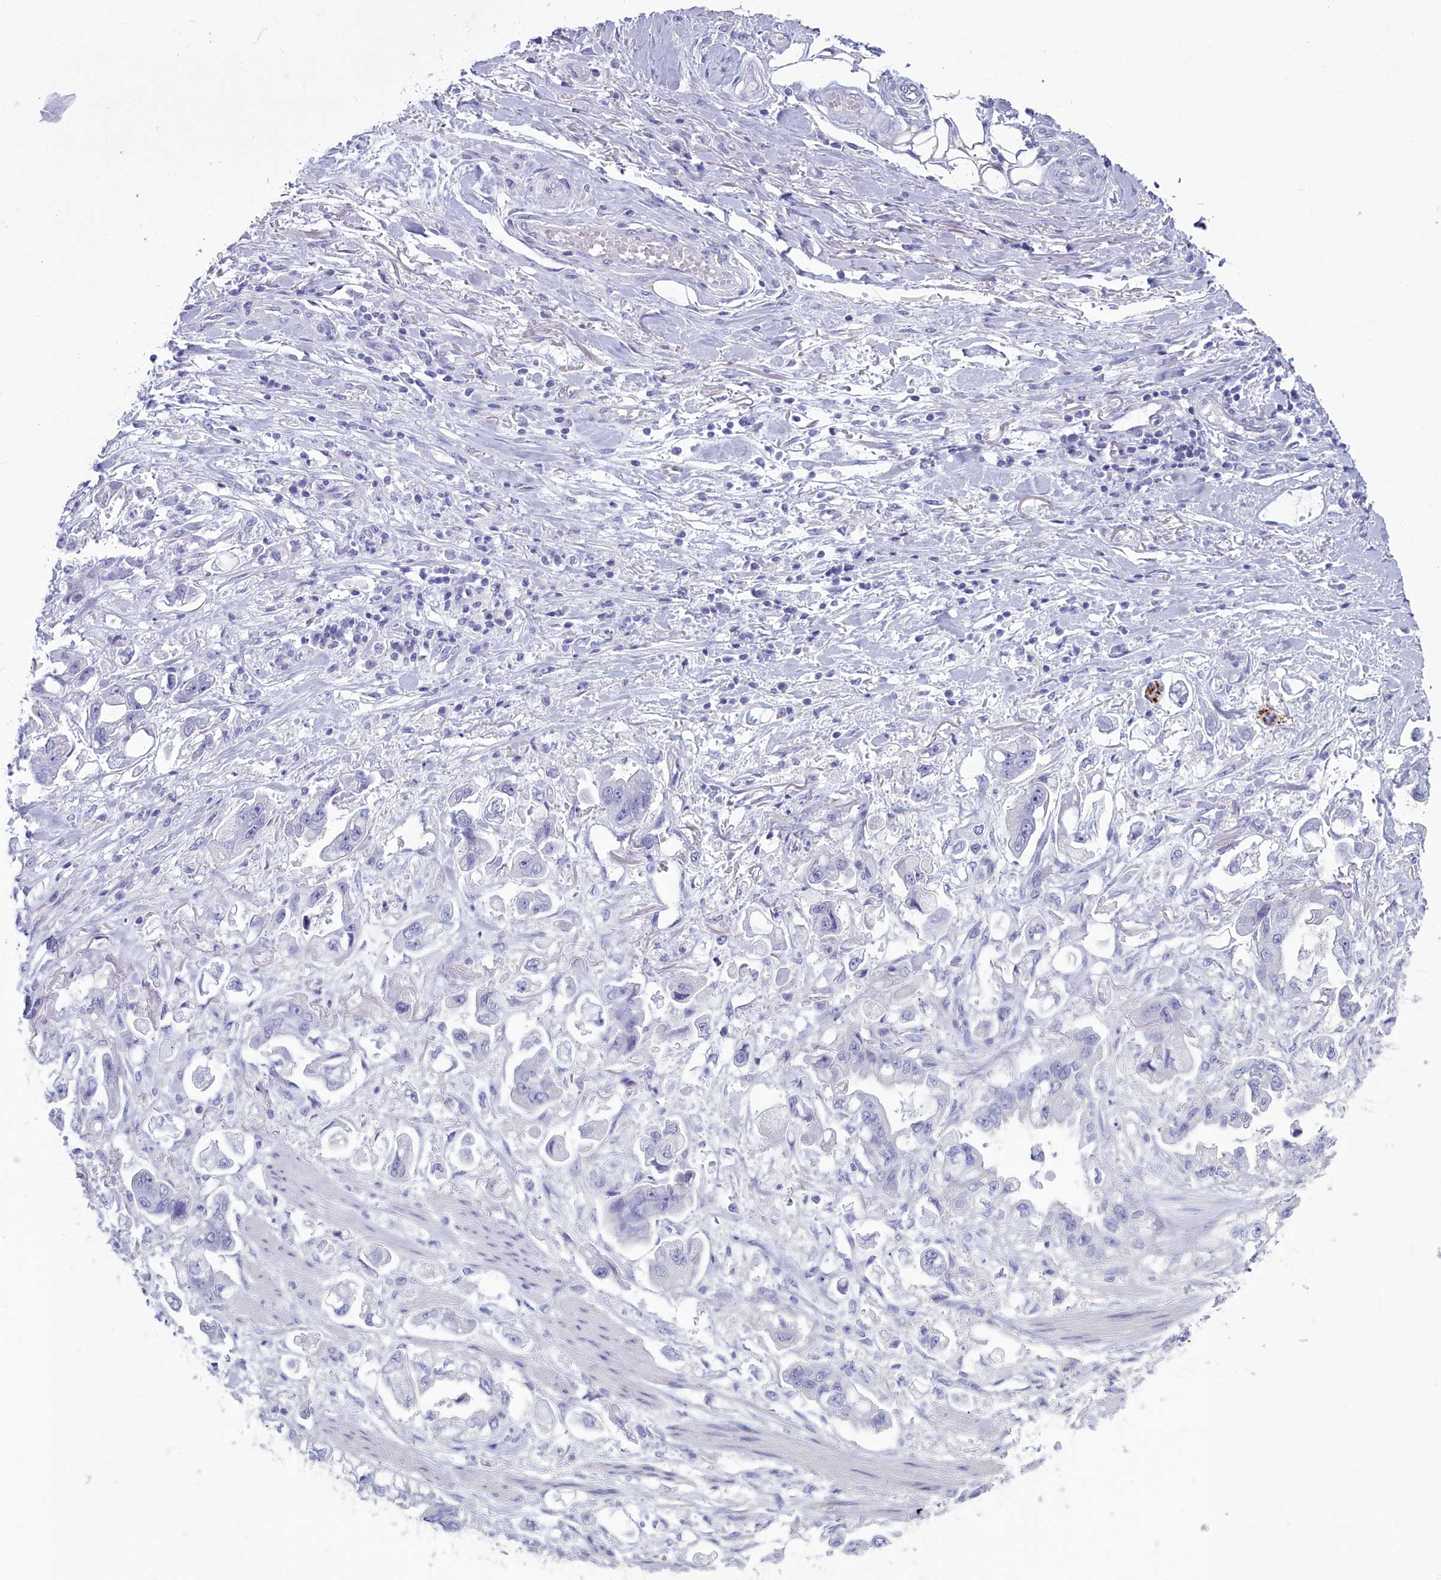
{"staining": {"intensity": "negative", "quantity": "none", "location": "none"}, "tissue": "stomach cancer", "cell_type": "Tumor cells", "image_type": "cancer", "snomed": [{"axis": "morphology", "description": "Adenocarcinoma, NOS"}, {"axis": "topography", "description": "Stomach"}], "caption": "An image of human stomach cancer (adenocarcinoma) is negative for staining in tumor cells. (Stains: DAB (3,3'-diaminobenzidine) immunohistochemistry with hematoxylin counter stain, Microscopy: brightfield microscopy at high magnification).", "gene": "MAP6", "patient": {"sex": "male", "age": 62}}